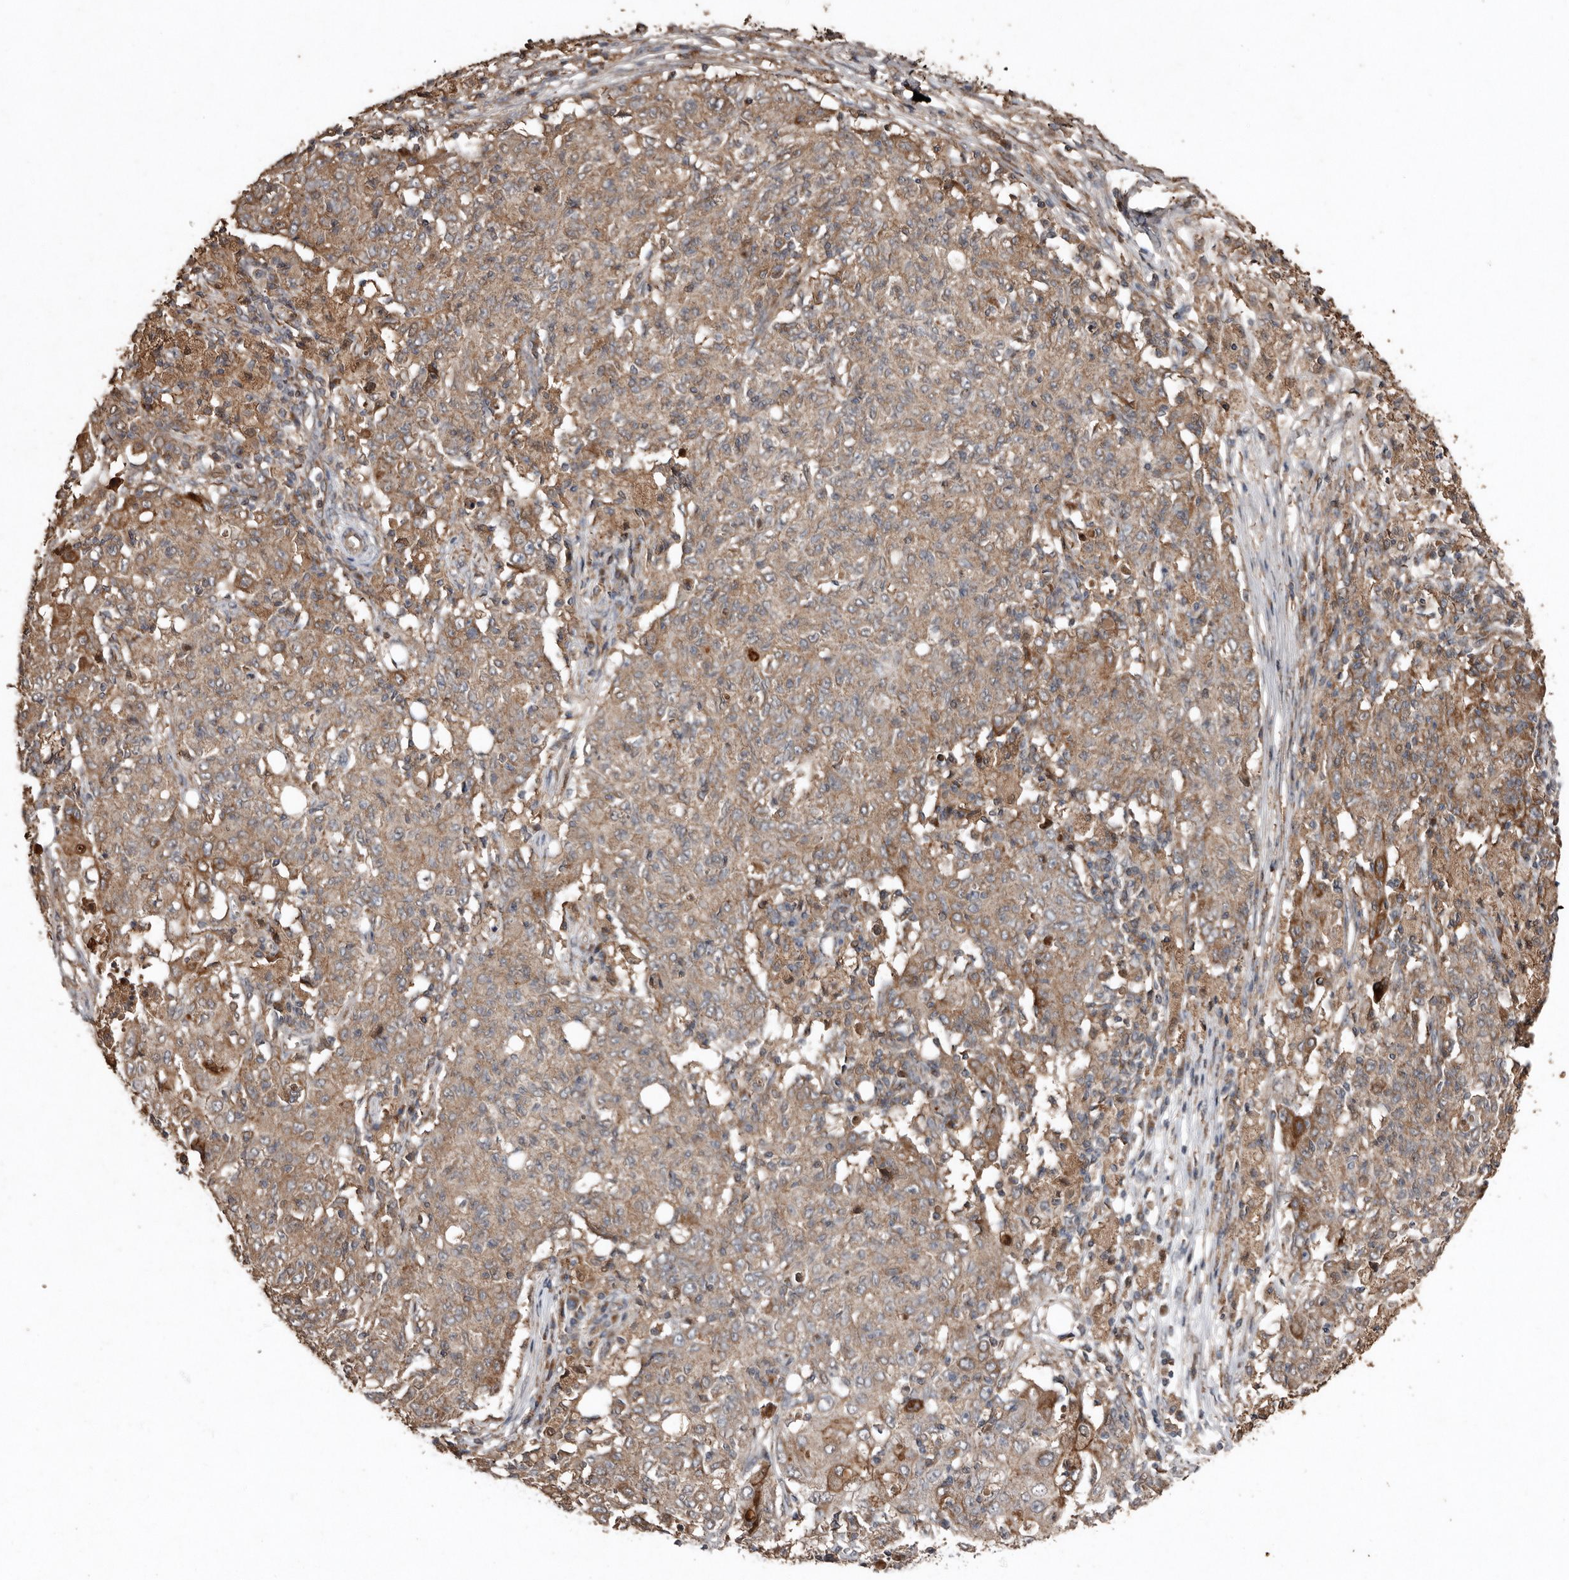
{"staining": {"intensity": "weak", "quantity": ">75%", "location": "cytoplasmic/membranous"}, "tissue": "ovarian cancer", "cell_type": "Tumor cells", "image_type": "cancer", "snomed": [{"axis": "morphology", "description": "Carcinoma, endometroid"}, {"axis": "topography", "description": "Ovary"}], "caption": "A histopathology image of ovarian cancer stained for a protein reveals weak cytoplasmic/membranous brown staining in tumor cells.", "gene": "RANBP17", "patient": {"sex": "female", "age": 42}}